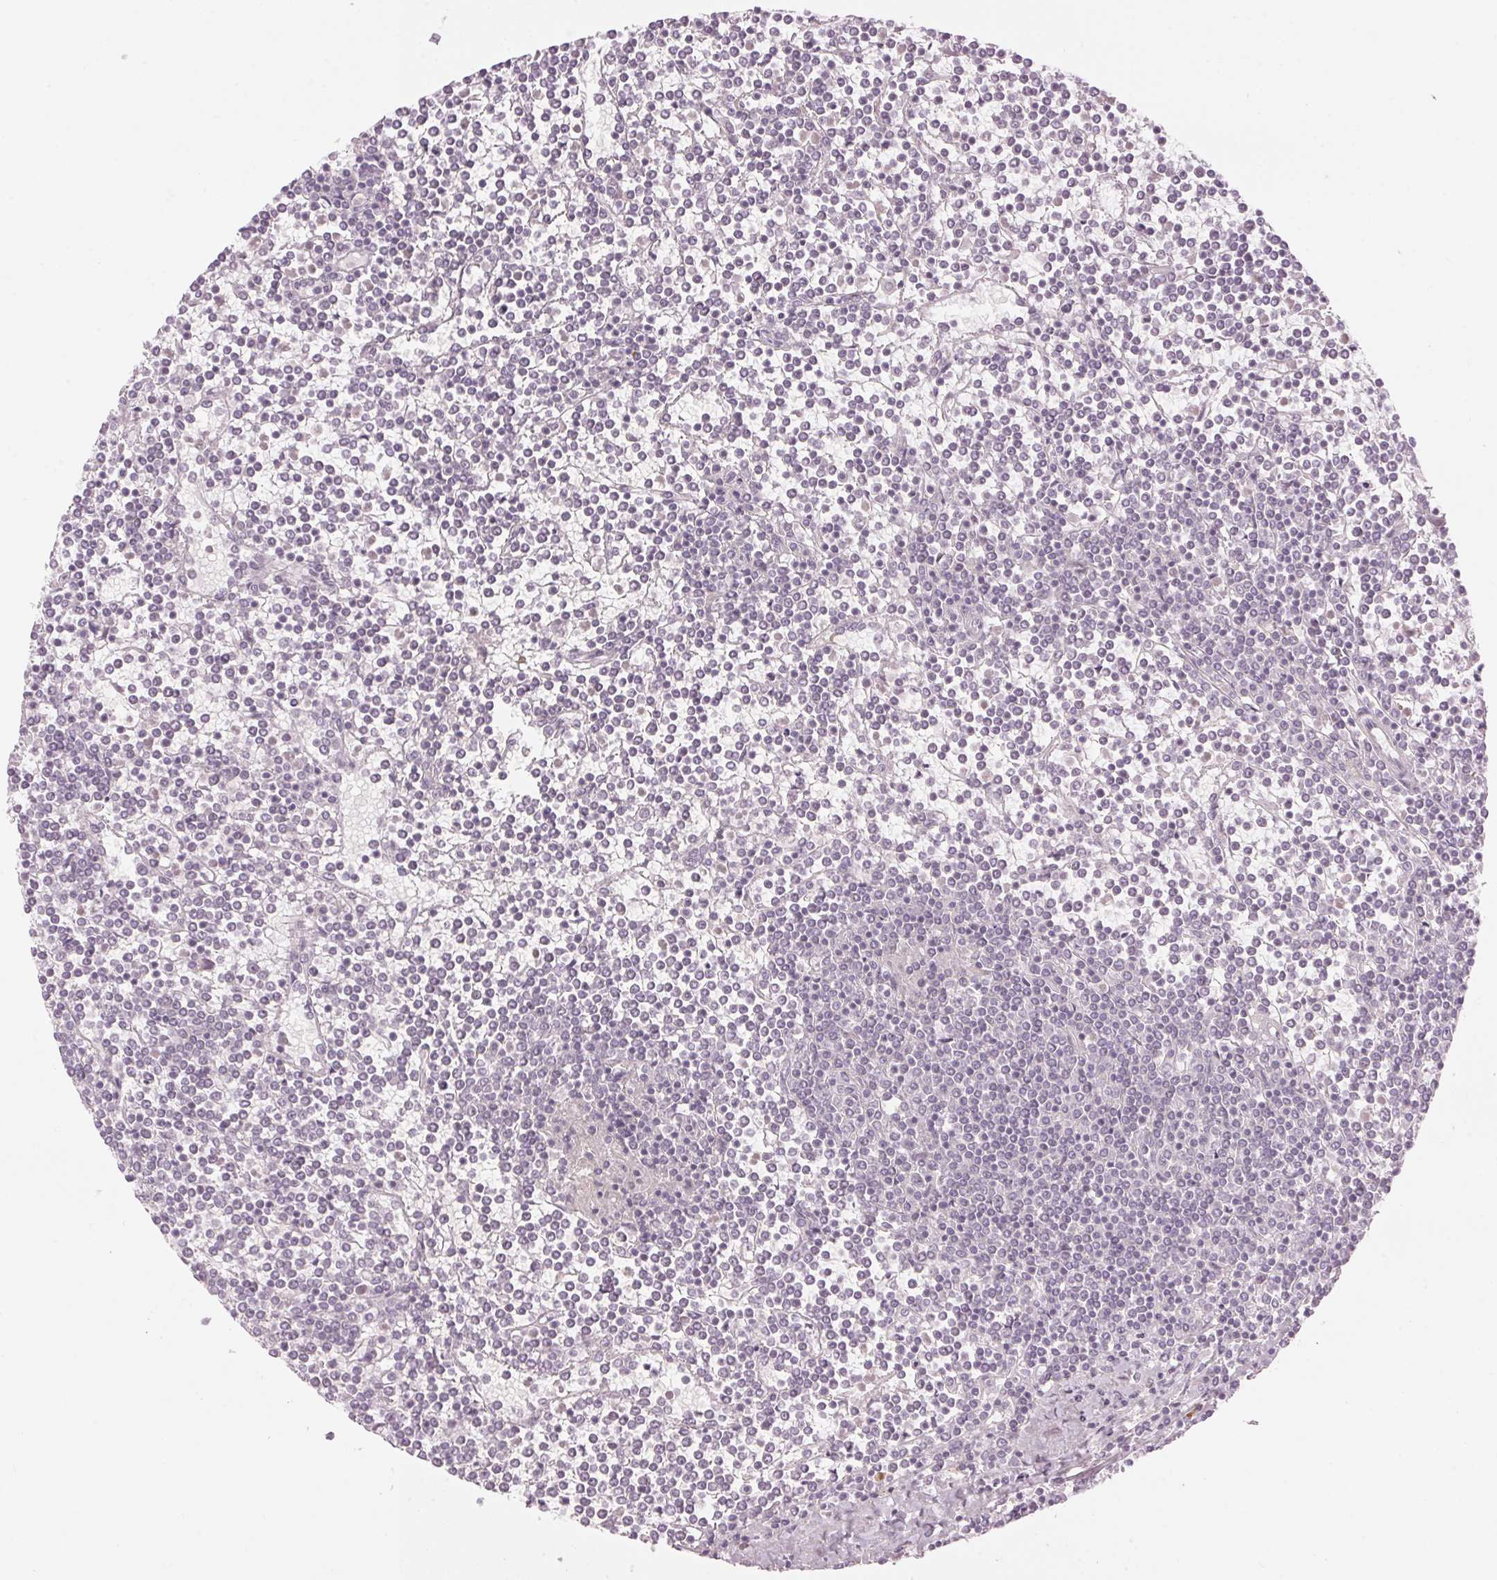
{"staining": {"intensity": "negative", "quantity": "none", "location": "none"}, "tissue": "lymphoma", "cell_type": "Tumor cells", "image_type": "cancer", "snomed": [{"axis": "morphology", "description": "Malignant lymphoma, non-Hodgkin's type, Low grade"}, {"axis": "topography", "description": "Spleen"}], "caption": "Protein analysis of lymphoma displays no significant positivity in tumor cells.", "gene": "SCTR", "patient": {"sex": "female", "age": 19}}